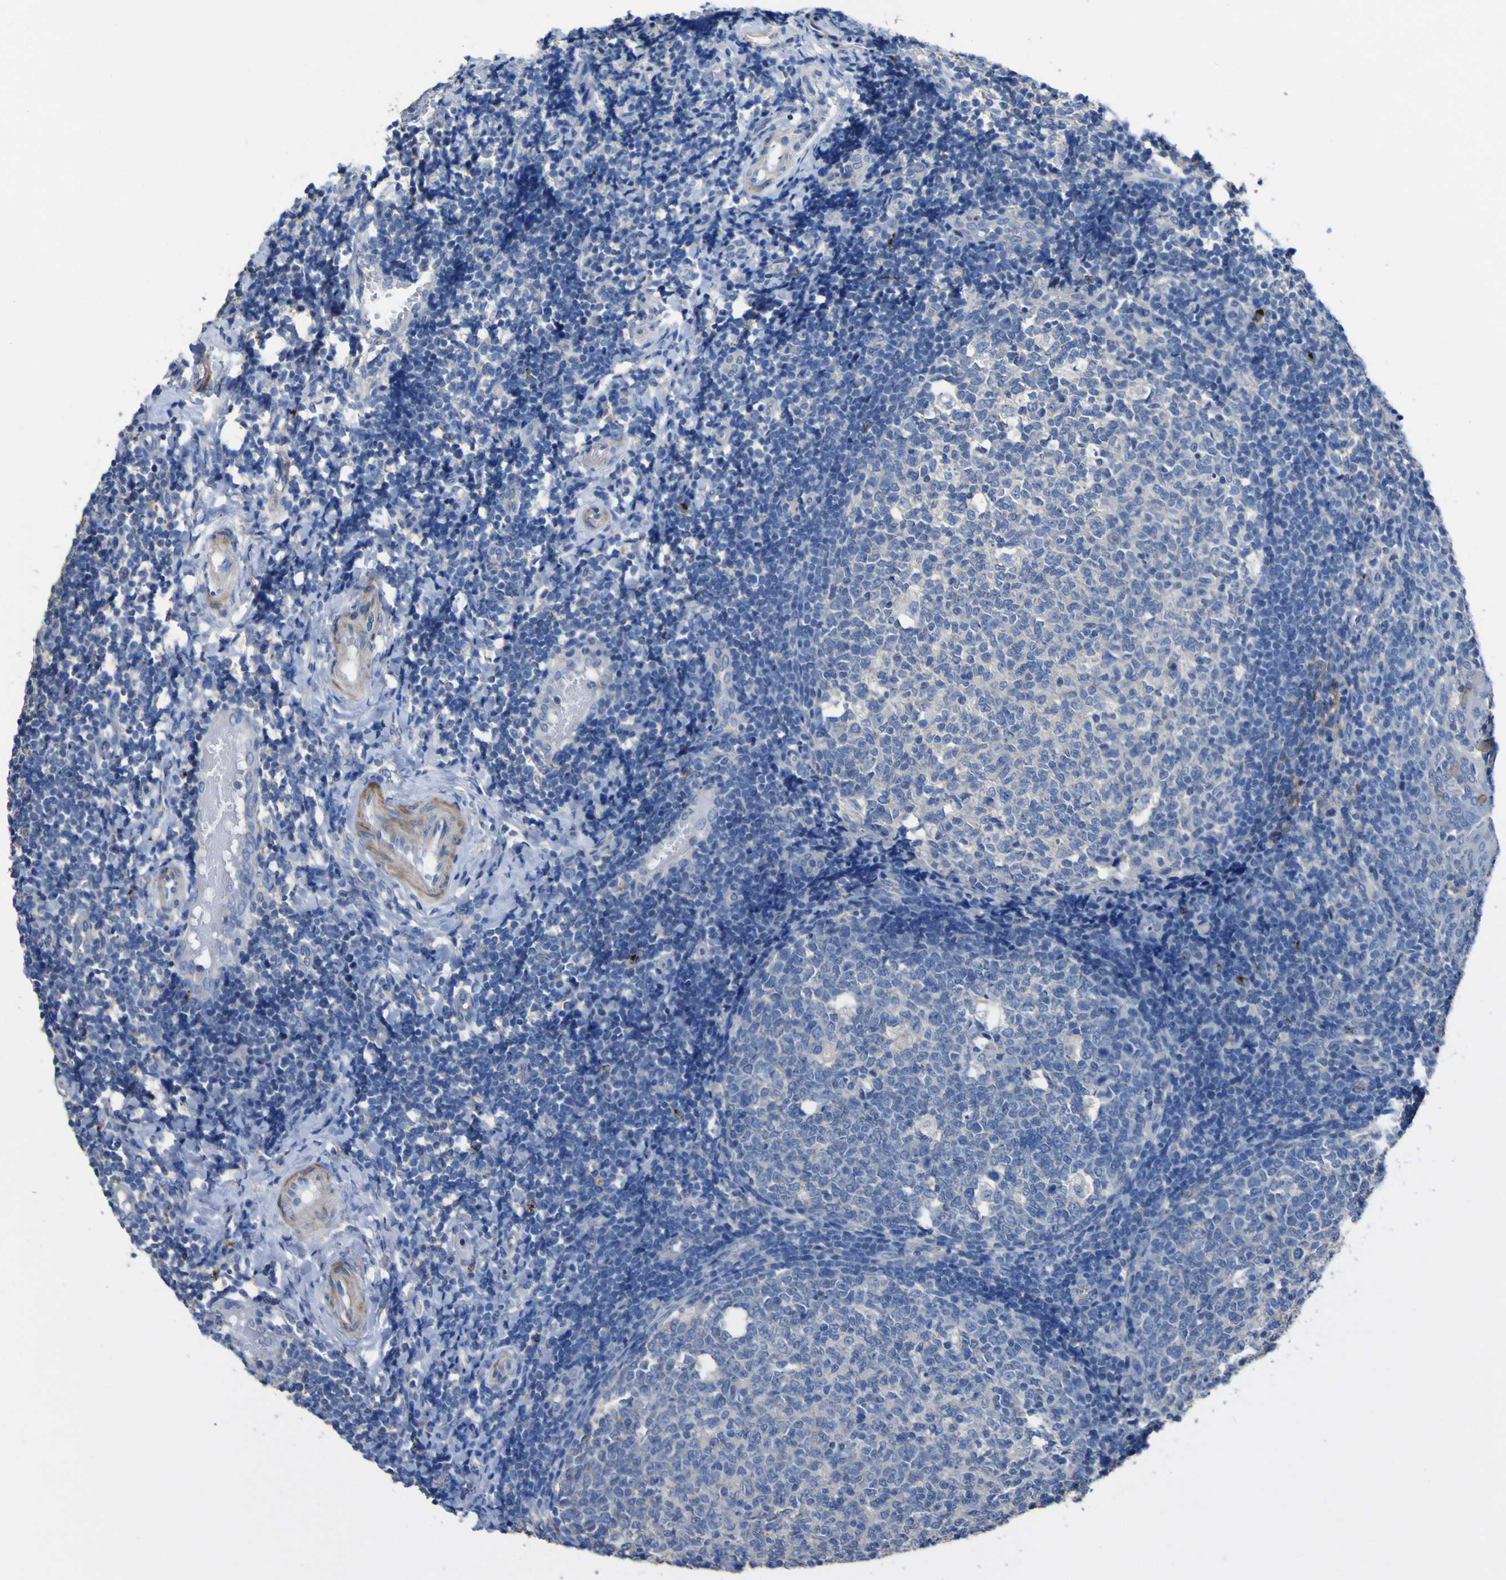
{"staining": {"intensity": "negative", "quantity": "none", "location": "none"}, "tissue": "tonsil", "cell_type": "Germinal center cells", "image_type": "normal", "snomed": [{"axis": "morphology", "description": "Normal tissue, NOS"}, {"axis": "topography", "description": "Tonsil"}], "caption": "The histopathology image shows no significant expression in germinal center cells of tonsil. (Immunohistochemistry, brightfield microscopy, high magnification).", "gene": "AGO4", "patient": {"sex": "female", "age": 19}}